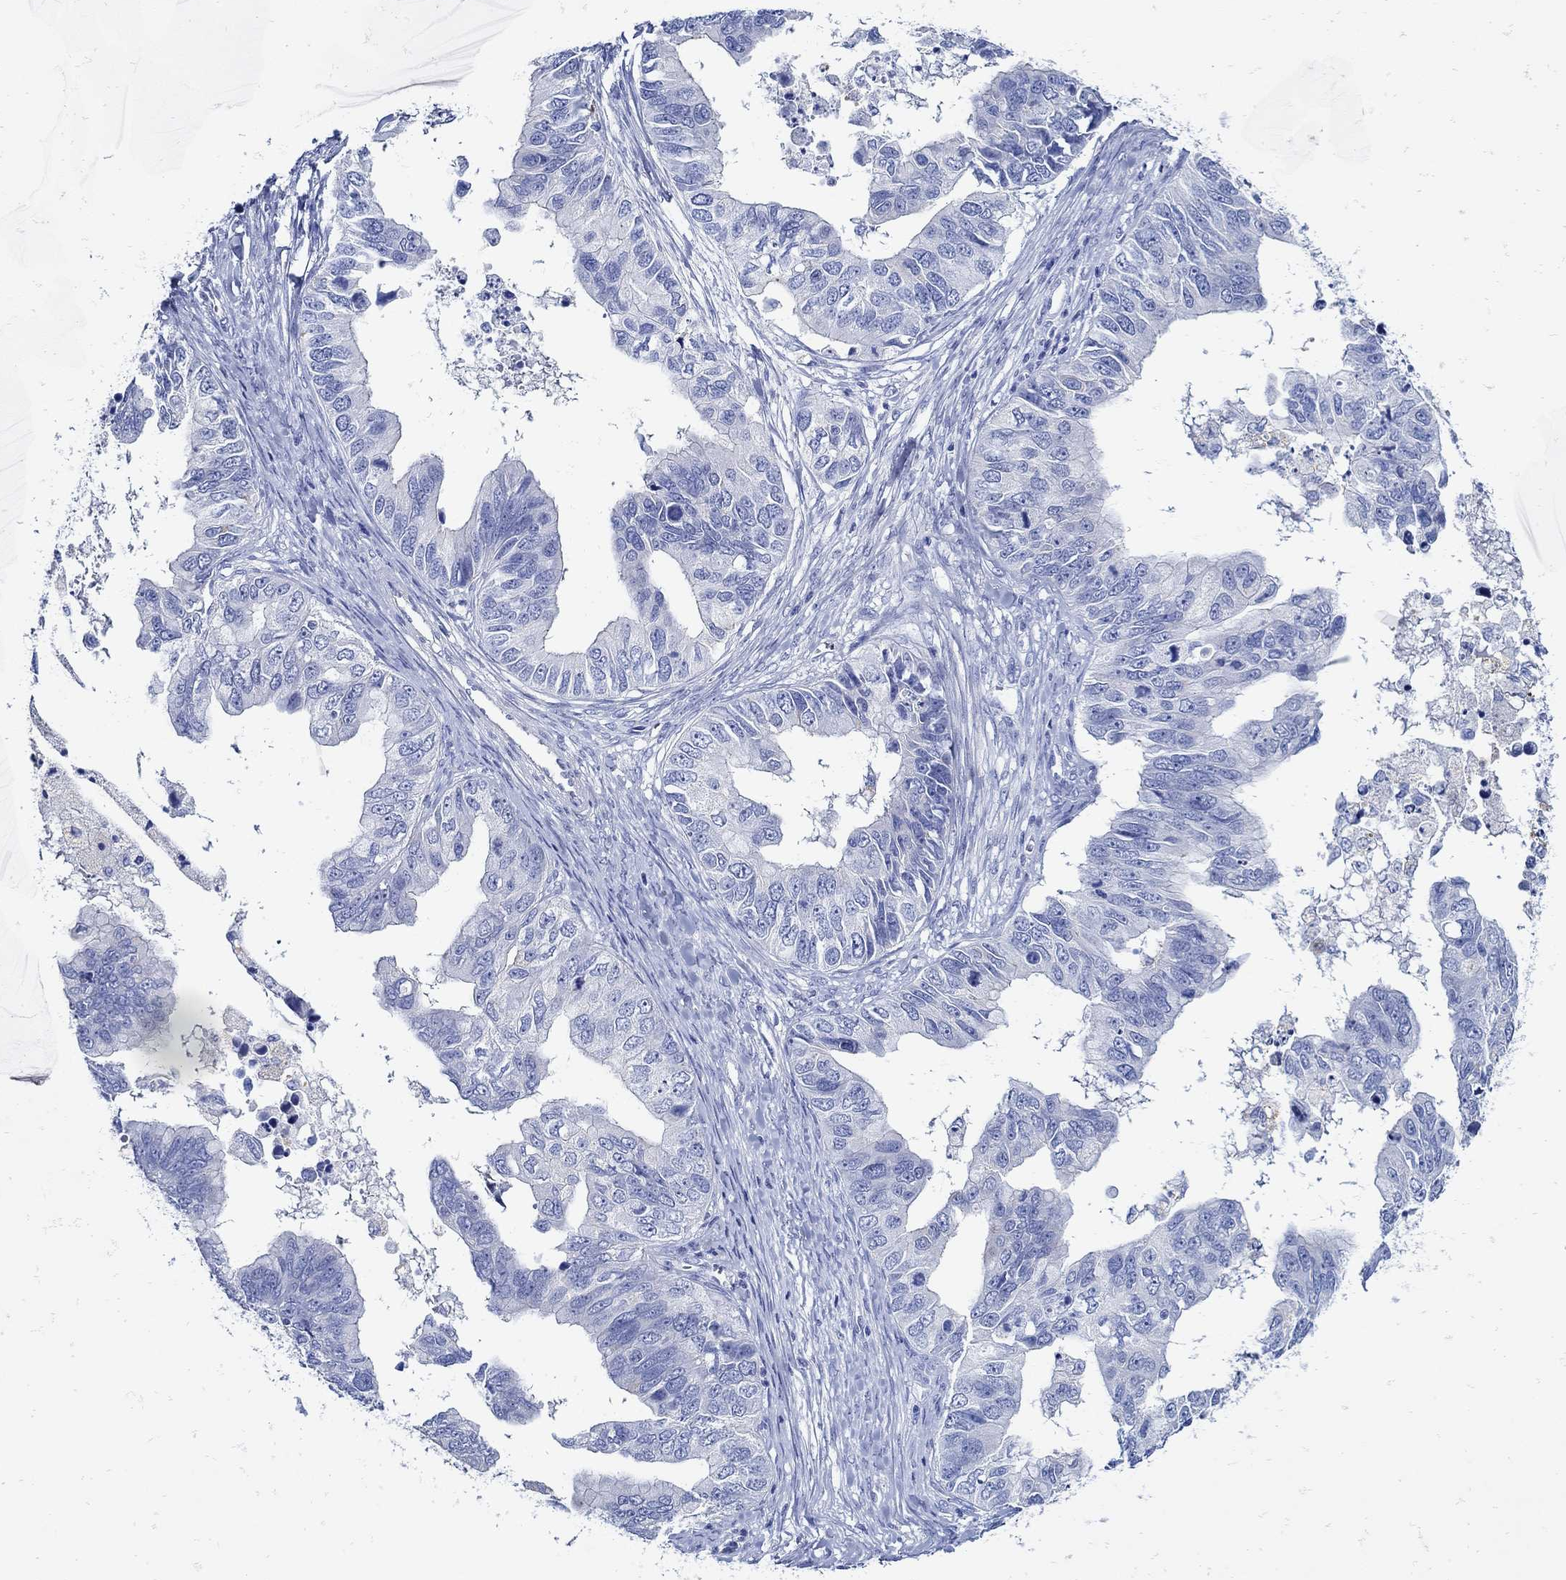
{"staining": {"intensity": "negative", "quantity": "none", "location": "none"}, "tissue": "ovarian cancer", "cell_type": "Tumor cells", "image_type": "cancer", "snomed": [{"axis": "morphology", "description": "Cystadenocarcinoma, mucinous, NOS"}, {"axis": "topography", "description": "Ovary"}], "caption": "High magnification brightfield microscopy of mucinous cystadenocarcinoma (ovarian) stained with DAB (3,3'-diaminobenzidine) (brown) and counterstained with hematoxylin (blue): tumor cells show no significant expression.", "gene": "NOS1", "patient": {"sex": "female", "age": 76}}